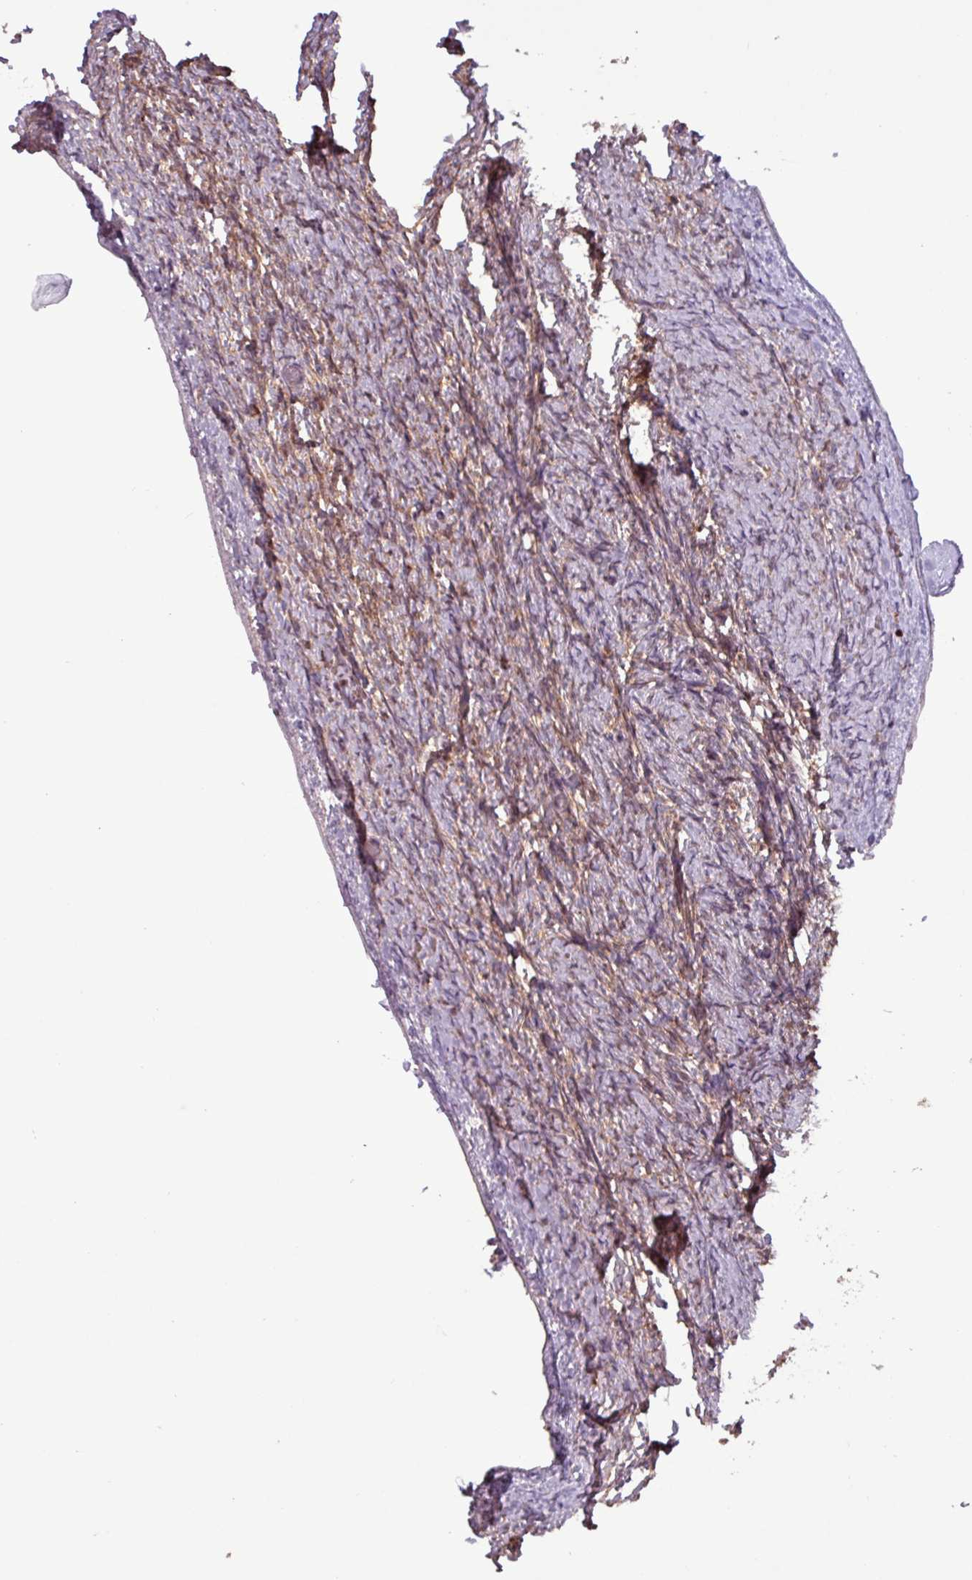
{"staining": {"intensity": "moderate", "quantity": "25%-75%", "location": "cytoplasmic/membranous"}, "tissue": "ovary", "cell_type": "Ovarian stroma cells", "image_type": "normal", "snomed": [{"axis": "morphology", "description": "Normal tissue, NOS"}, {"axis": "topography", "description": "Ovary"}], "caption": "Immunohistochemical staining of normal ovary shows moderate cytoplasmic/membranous protein expression in about 25%-75% of ovarian stroma cells.", "gene": "MCTP2", "patient": {"sex": "female", "age": 44}}